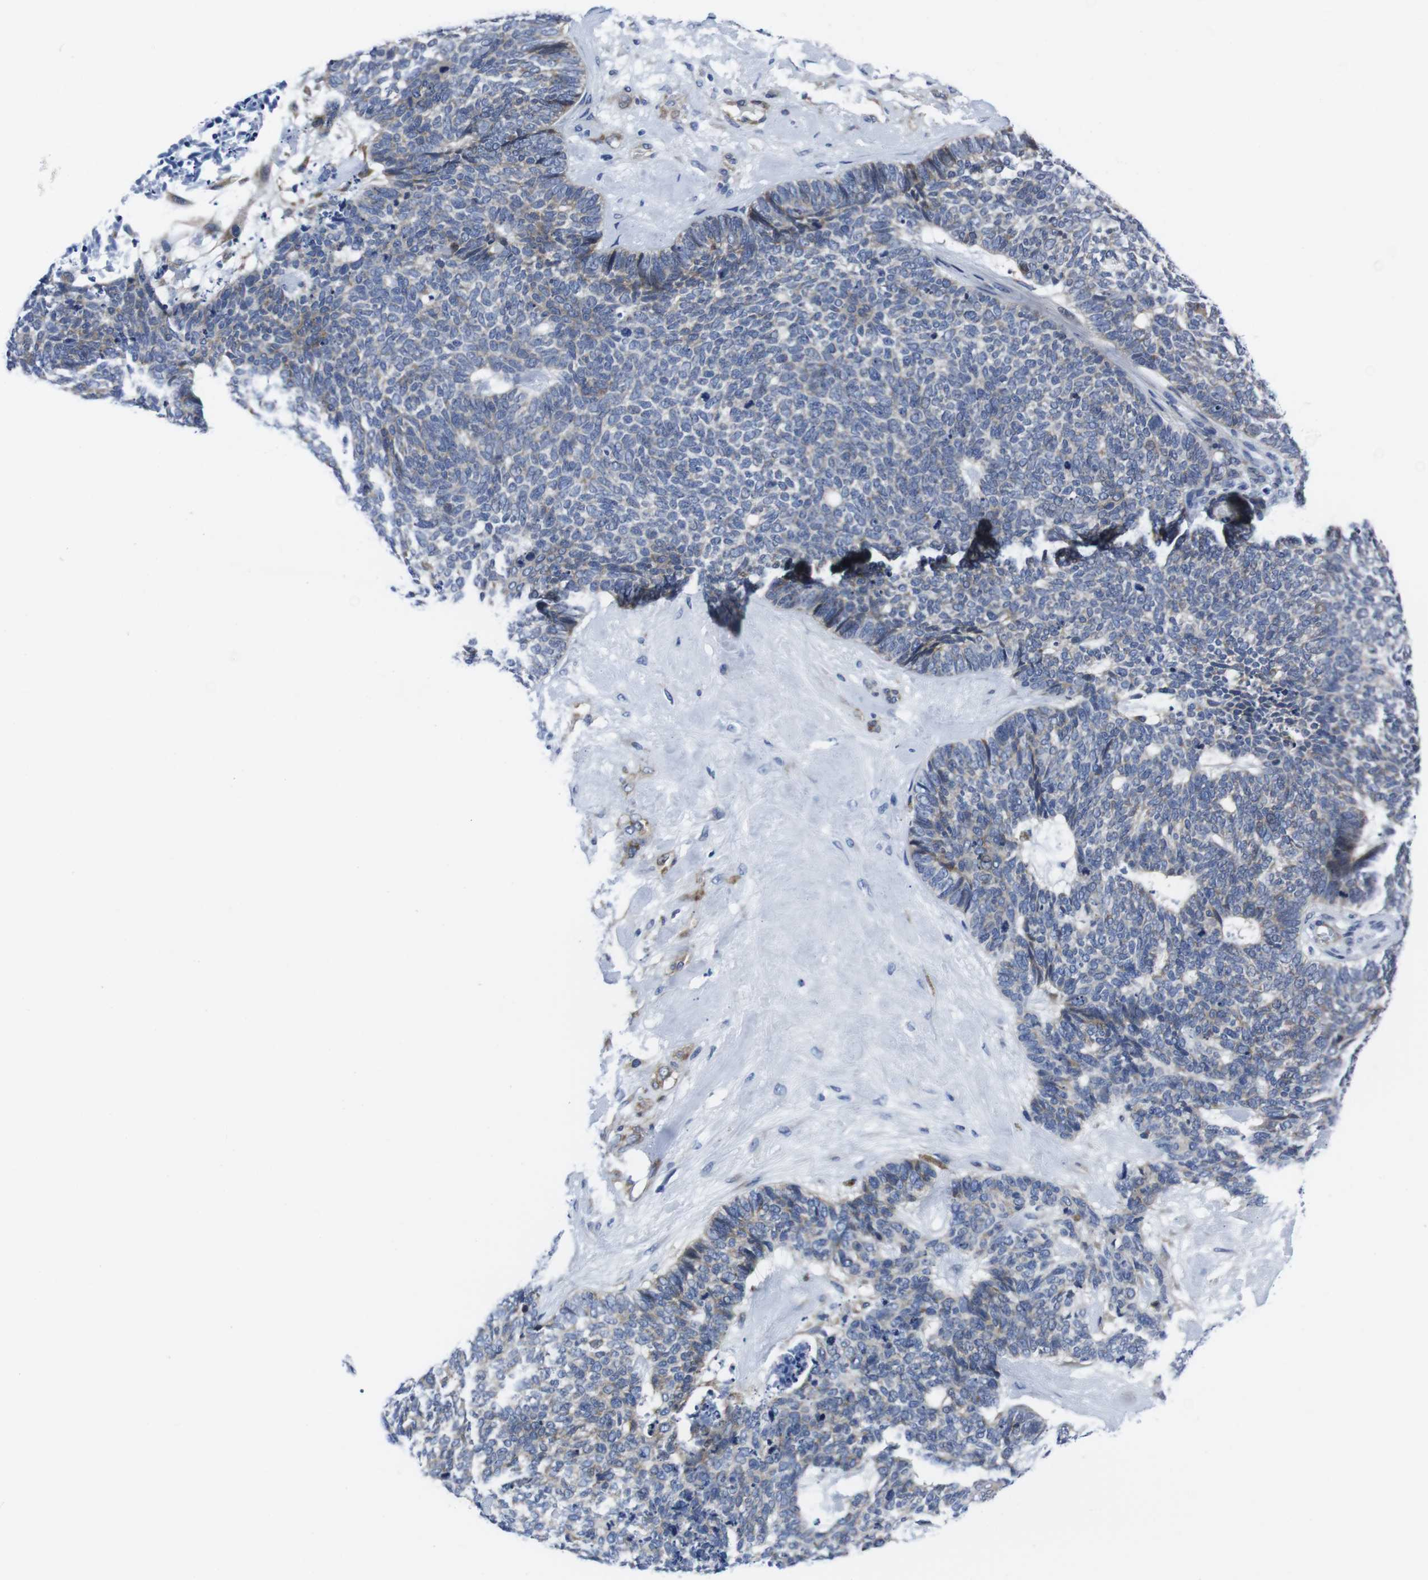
{"staining": {"intensity": "weak", "quantity": "25%-75%", "location": "cytoplasmic/membranous"}, "tissue": "skin cancer", "cell_type": "Tumor cells", "image_type": "cancer", "snomed": [{"axis": "morphology", "description": "Basal cell carcinoma"}, {"axis": "topography", "description": "Skin"}], "caption": "Tumor cells reveal low levels of weak cytoplasmic/membranous positivity in about 25%-75% of cells in human skin basal cell carcinoma.", "gene": "EIF4A1", "patient": {"sex": "female", "age": 84}}